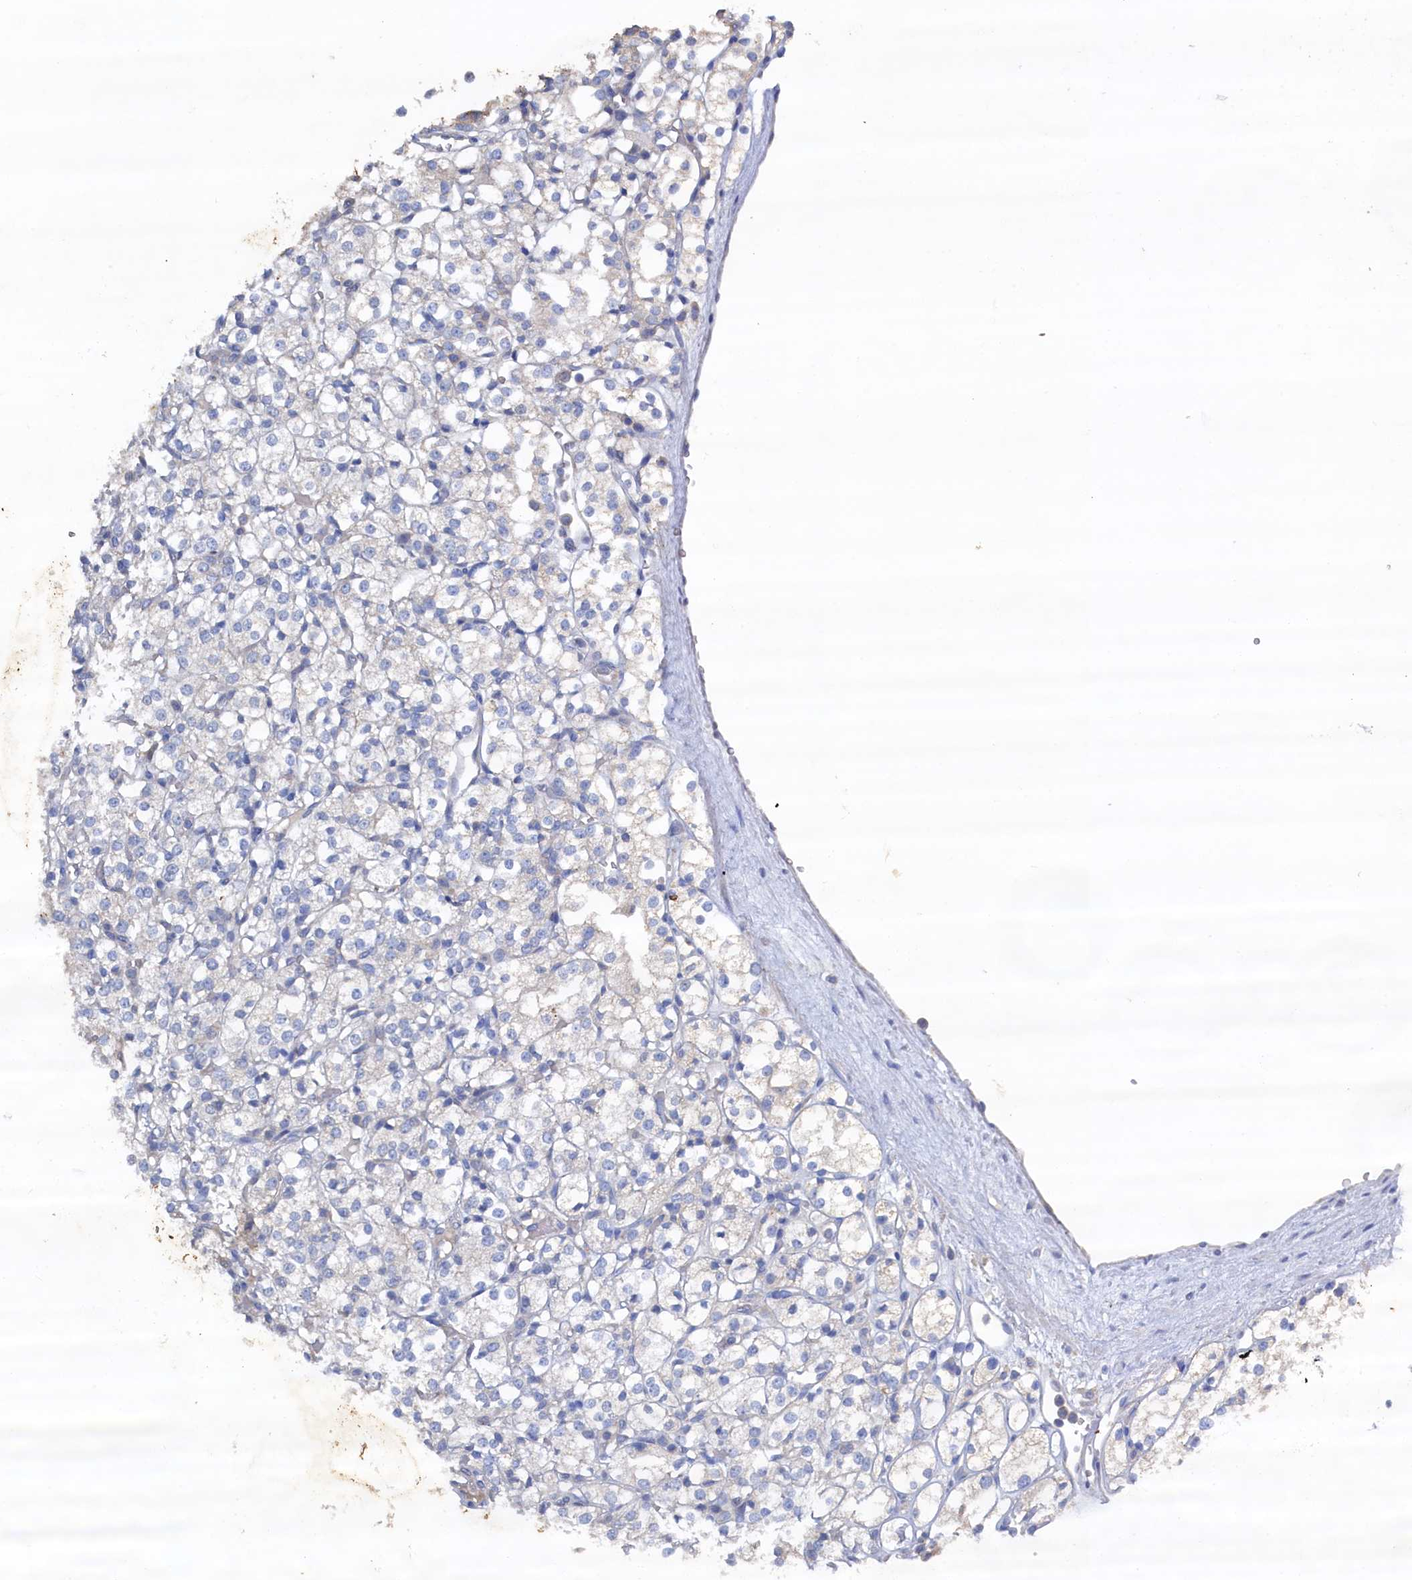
{"staining": {"intensity": "negative", "quantity": "none", "location": "none"}, "tissue": "renal cancer", "cell_type": "Tumor cells", "image_type": "cancer", "snomed": [{"axis": "morphology", "description": "Adenocarcinoma, NOS"}, {"axis": "topography", "description": "Kidney"}], "caption": "This is a histopathology image of immunohistochemistry (IHC) staining of renal cancer, which shows no expression in tumor cells. Brightfield microscopy of immunohistochemistry (IHC) stained with DAB (brown) and hematoxylin (blue), captured at high magnification.", "gene": "CBLIF", "patient": {"sex": "male", "age": 77}}